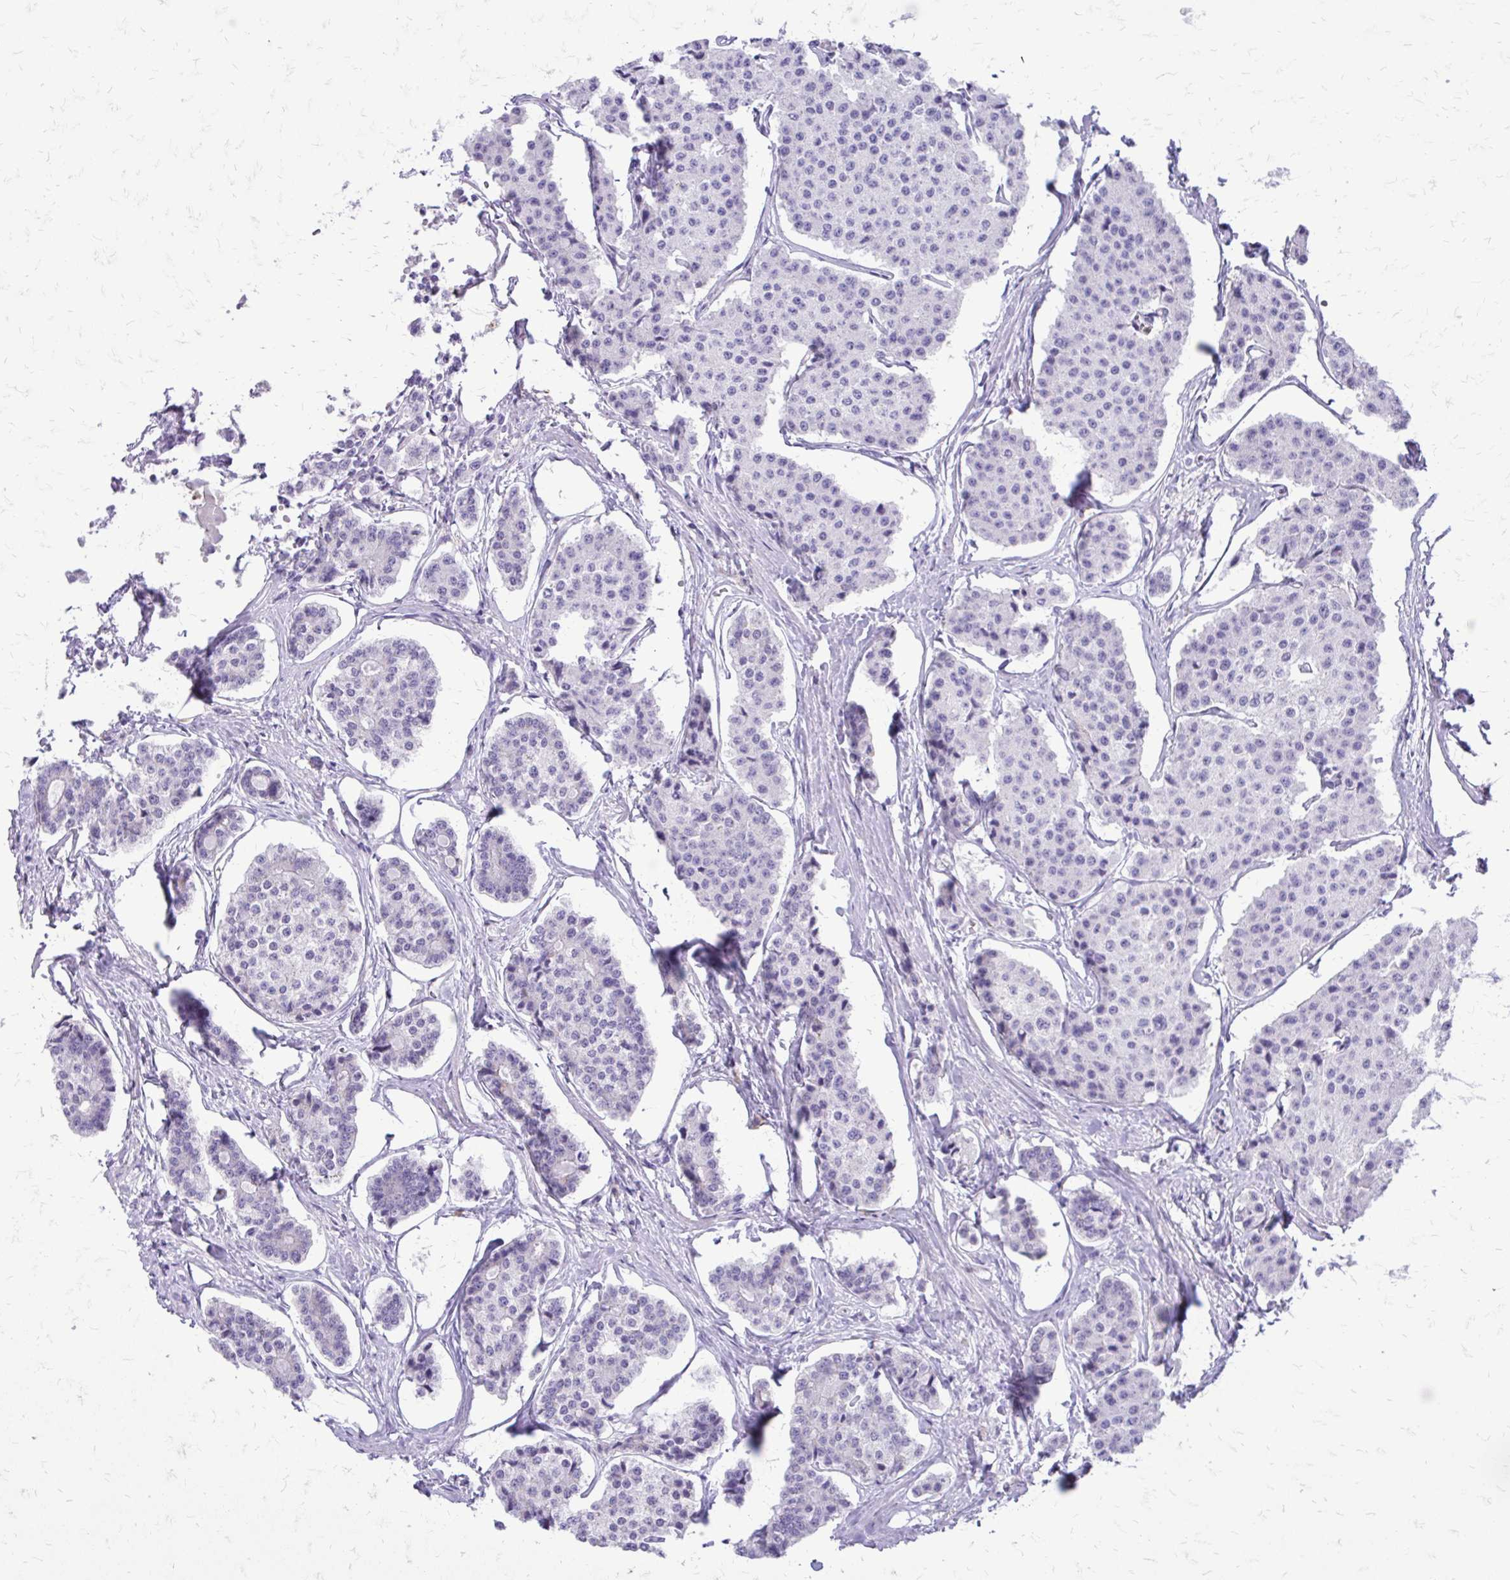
{"staining": {"intensity": "negative", "quantity": "none", "location": "none"}, "tissue": "carcinoid", "cell_type": "Tumor cells", "image_type": "cancer", "snomed": [{"axis": "morphology", "description": "Carcinoid, malignant, NOS"}, {"axis": "topography", "description": "Small intestine"}], "caption": "Immunohistochemistry of human malignant carcinoid reveals no staining in tumor cells. (DAB (3,3'-diaminobenzidine) immunohistochemistry, high magnification).", "gene": "SIGLEC11", "patient": {"sex": "female", "age": 65}}